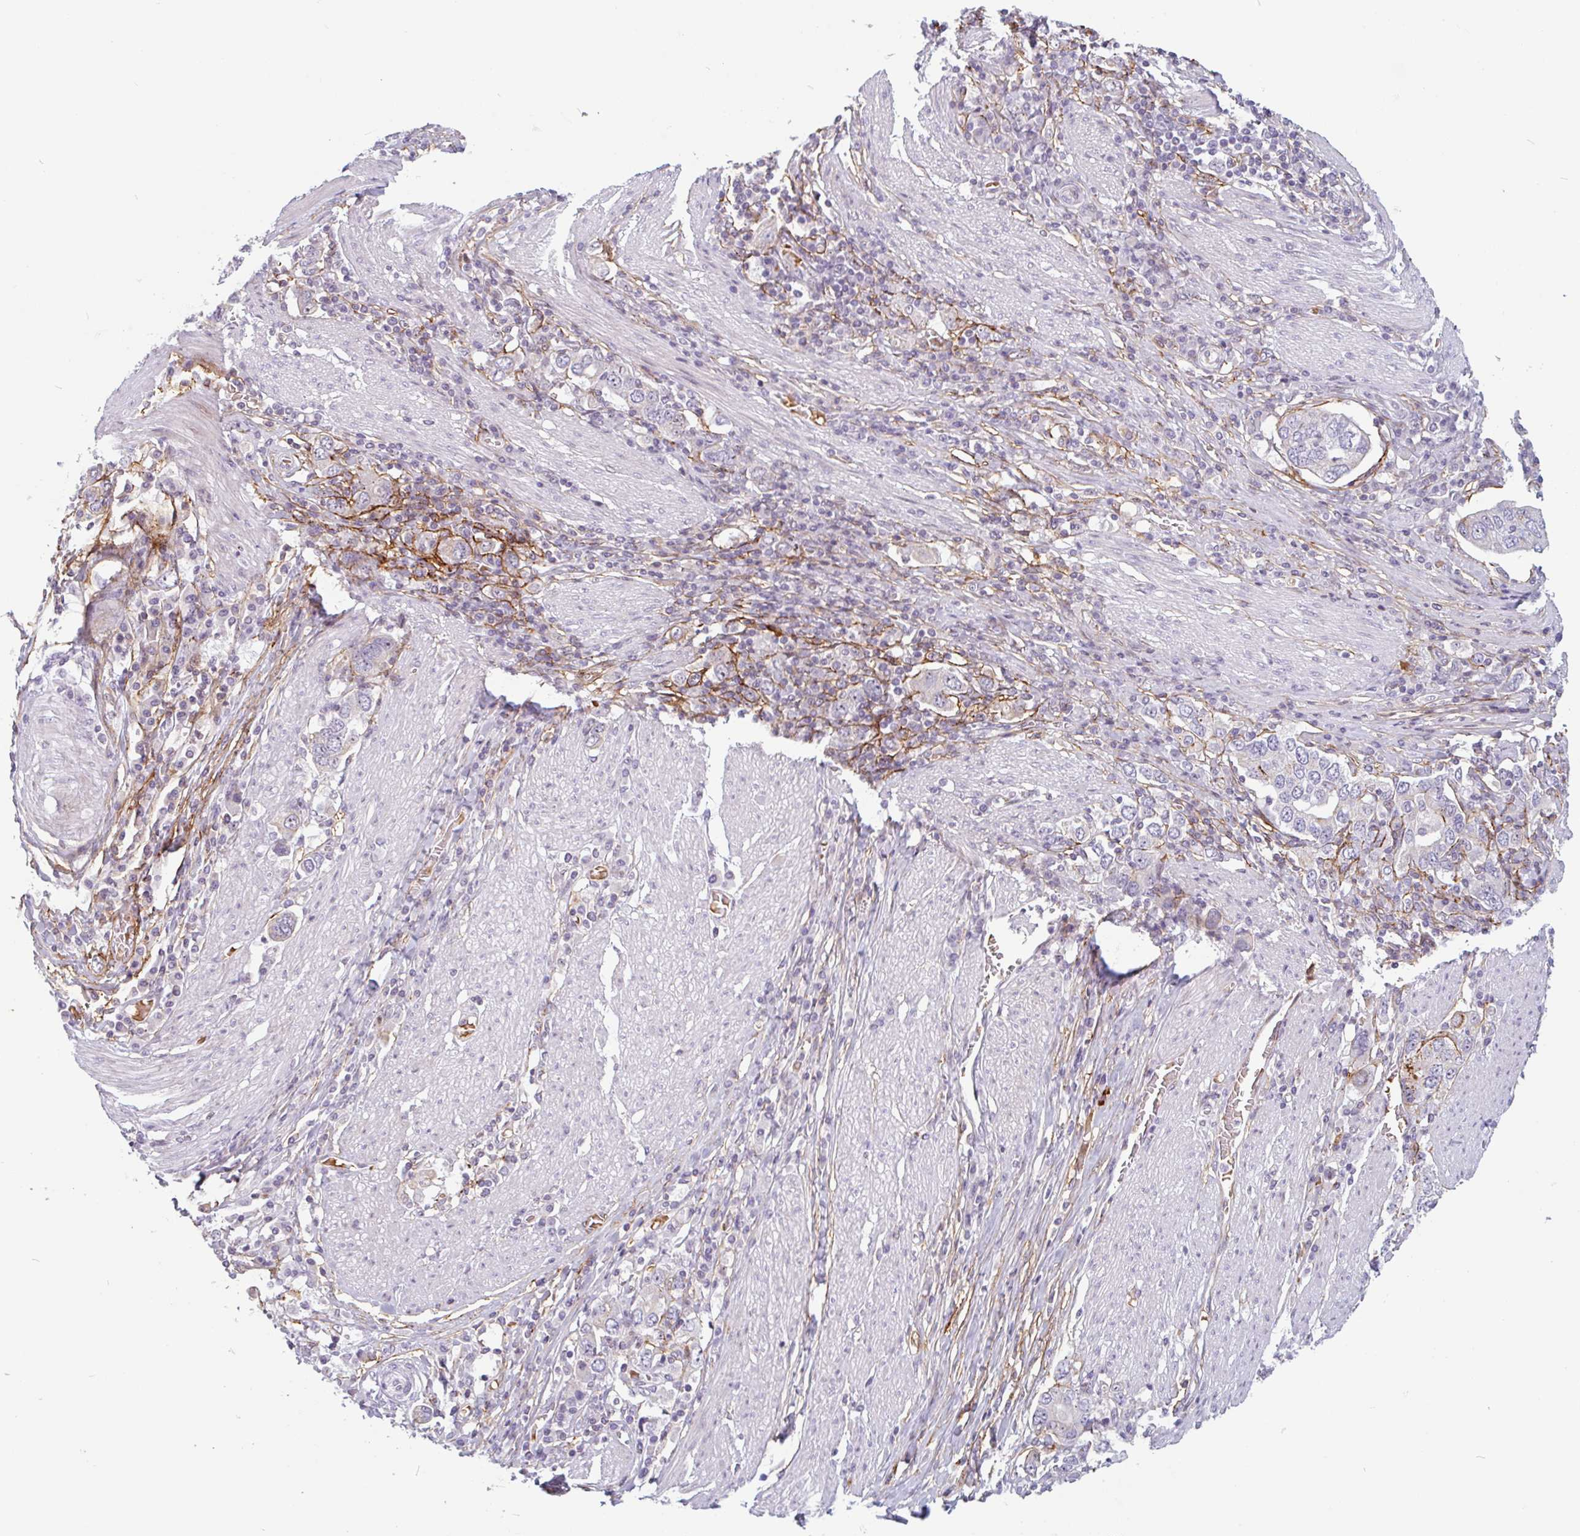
{"staining": {"intensity": "moderate", "quantity": "<25%", "location": "cytoplasmic/membranous"}, "tissue": "stomach cancer", "cell_type": "Tumor cells", "image_type": "cancer", "snomed": [{"axis": "morphology", "description": "Adenocarcinoma, NOS"}, {"axis": "topography", "description": "Stomach, upper"}, {"axis": "topography", "description": "Stomach"}], "caption": "Approximately <25% of tumor cells in stomach cancer demonstrate moderate cytoplasmic/membranous protein expression as visualized by brown immunohistochemical staining.", "gene": "TMEM119", "patient": {"sex": "male", "age": 62}}